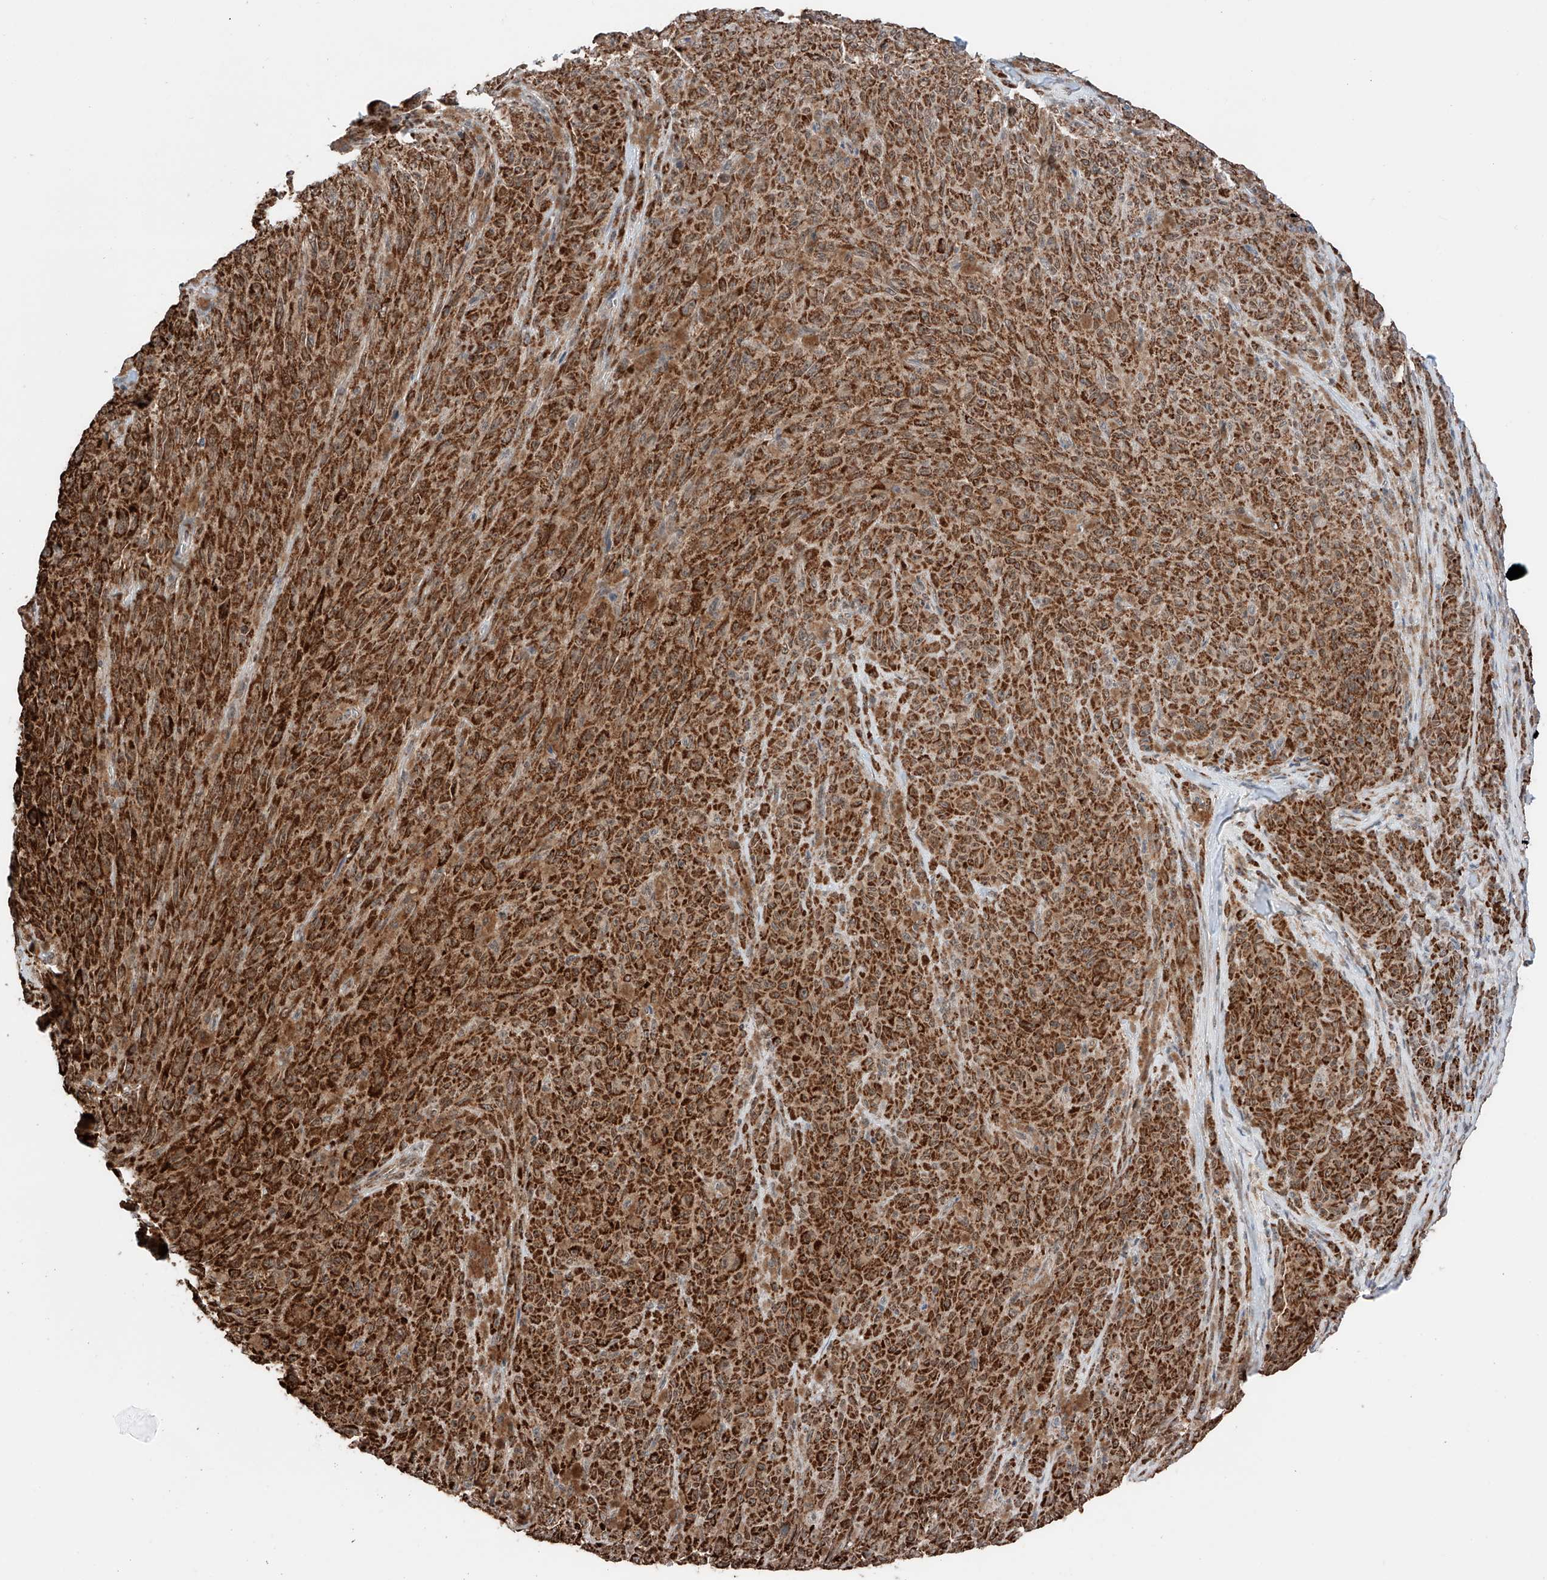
{"staining": {"intensity": "strong", "quantity": ">75%", "location": "cytoplasmic/membranous"}, "tissue": "melanoma", "cell_type": "Tumor cells", "image_type": "cancer", "snomed": [{"axis": "morphology", "description": "Malignant melanoma, NOS"}, {"axis": "topography", "description": "Skin"}], "caption": "IHC histopathology image of melanoma stained for a protein (brown), which reveals high levels of strong cytoplasmic/membranous staining in approximately >75% of tumor cells.", "gene": "ZSCAN29", "patient": {"sex": "female", "age": 82}}